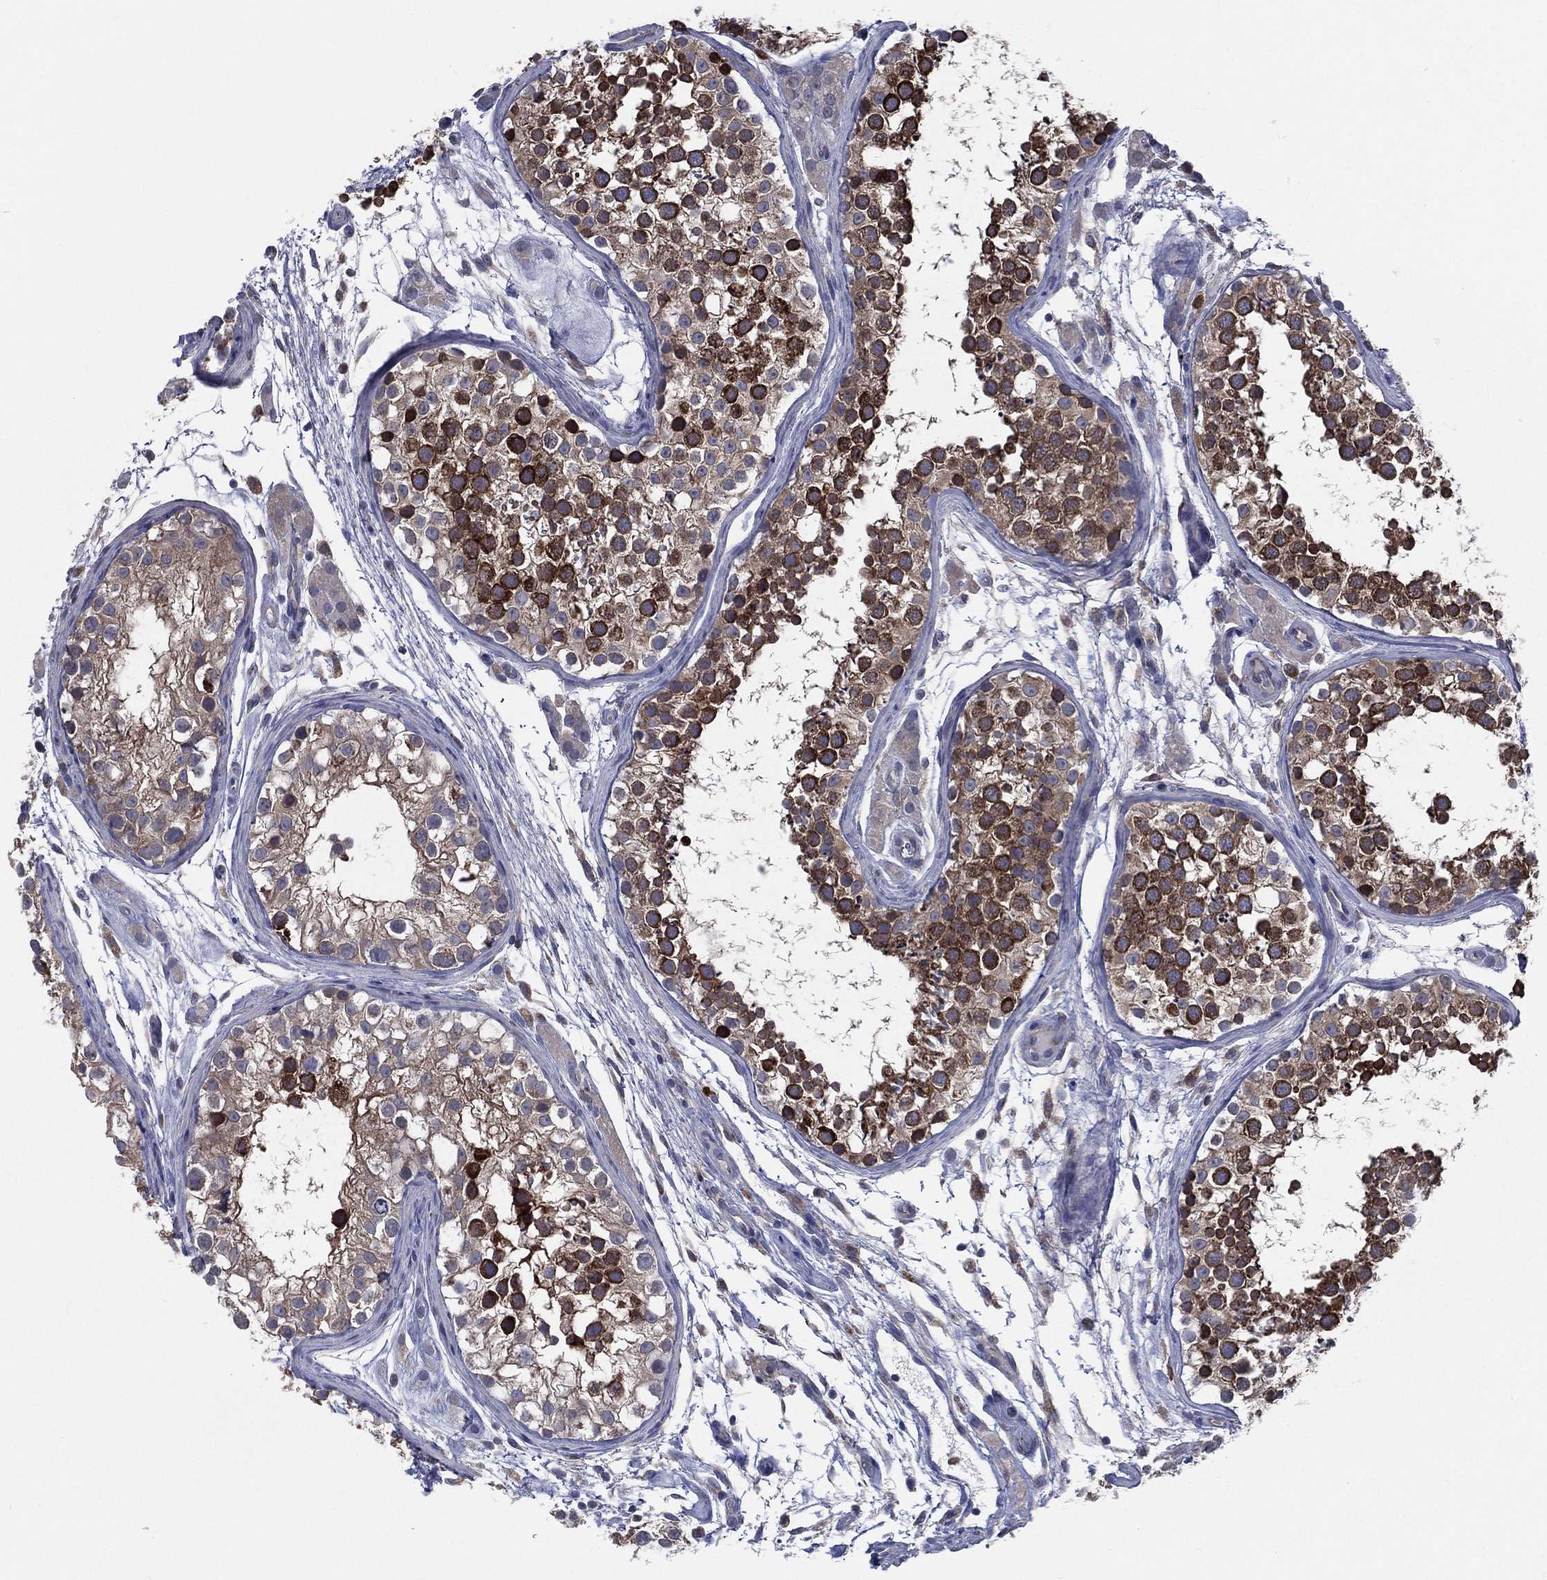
{"staining": {"intensity": "strong", "quantity": "25%-75%", "location": "cytoplasmic/membranous"}, "tissue": "testis", "cell_type": "Cells in seminiferous ducts", "image_type": "normal", "snomed": [{"axis": "morphology", "description": "Normal tissue, NOS"}, {"axis": "topography", "description": "Testis"}], "caption": "A histopathology image of testis stained for a protein displays strong cytoplasmic/membranous brown staining in cells in seminiferous ducts. The protein is stained brown, and the nuclei are stained in blue (DAB (3,3'-diaminobenzidine) IHC with brightfield microscopy, high magnification).", "gene": "CCDC159", "patient": {"sex": "male", "age": 31}}